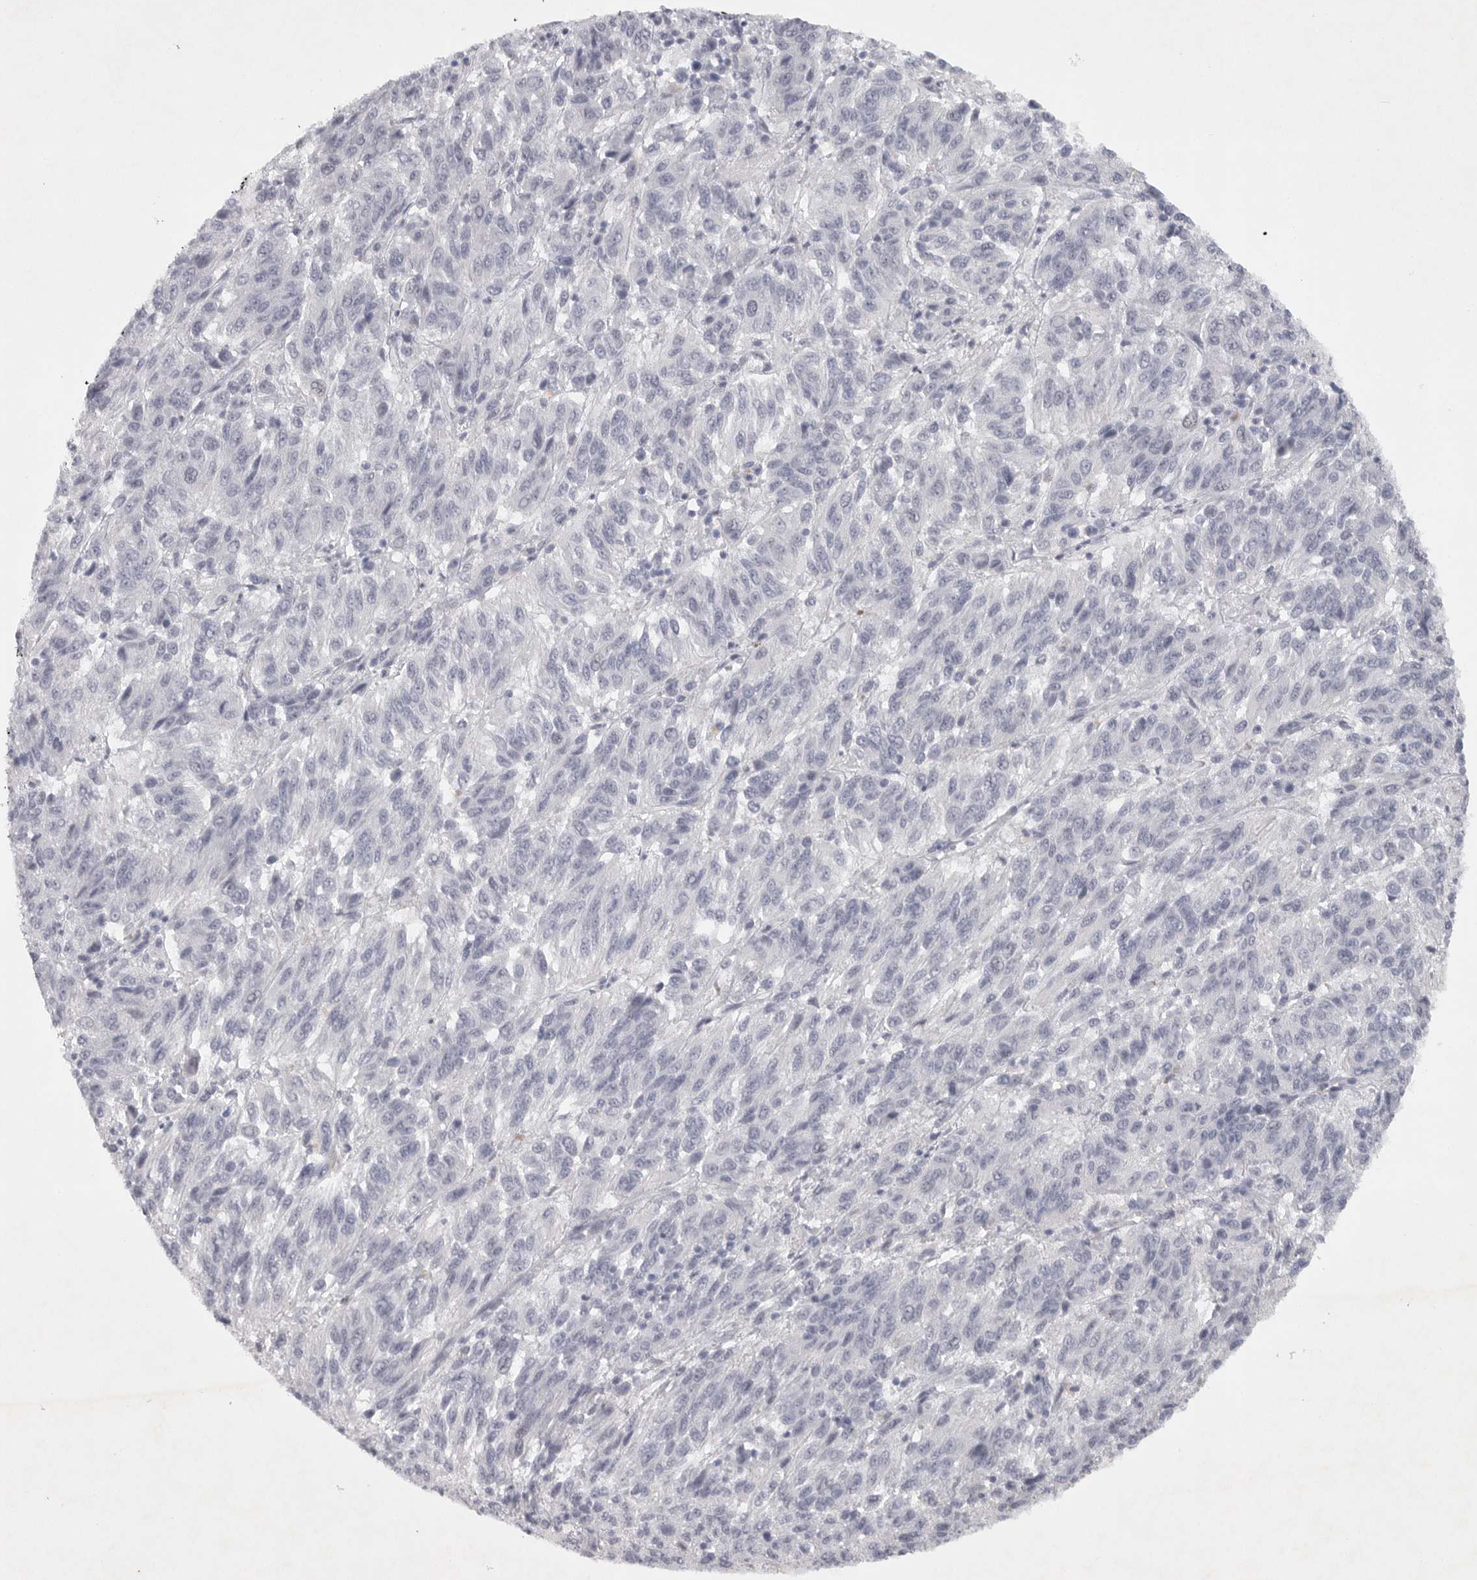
{"staining": {"intensity": "negative", "quantity": "none", "location": "none"}, "tissue": "melanoma", "cell_type": "Tumor cells", "image_type": "cancer", "snomed": [{"axis": "morphology", "description": "Malignant melanoma, Metastatic site"}, {"axis": "topography", "description": "Lung"}], "caption": "The IHC micrograph has no significant positivity in tumor cells of melanoma tissue.", "gene": "TNR", "patient": {"sex": "male", "age": 64}}